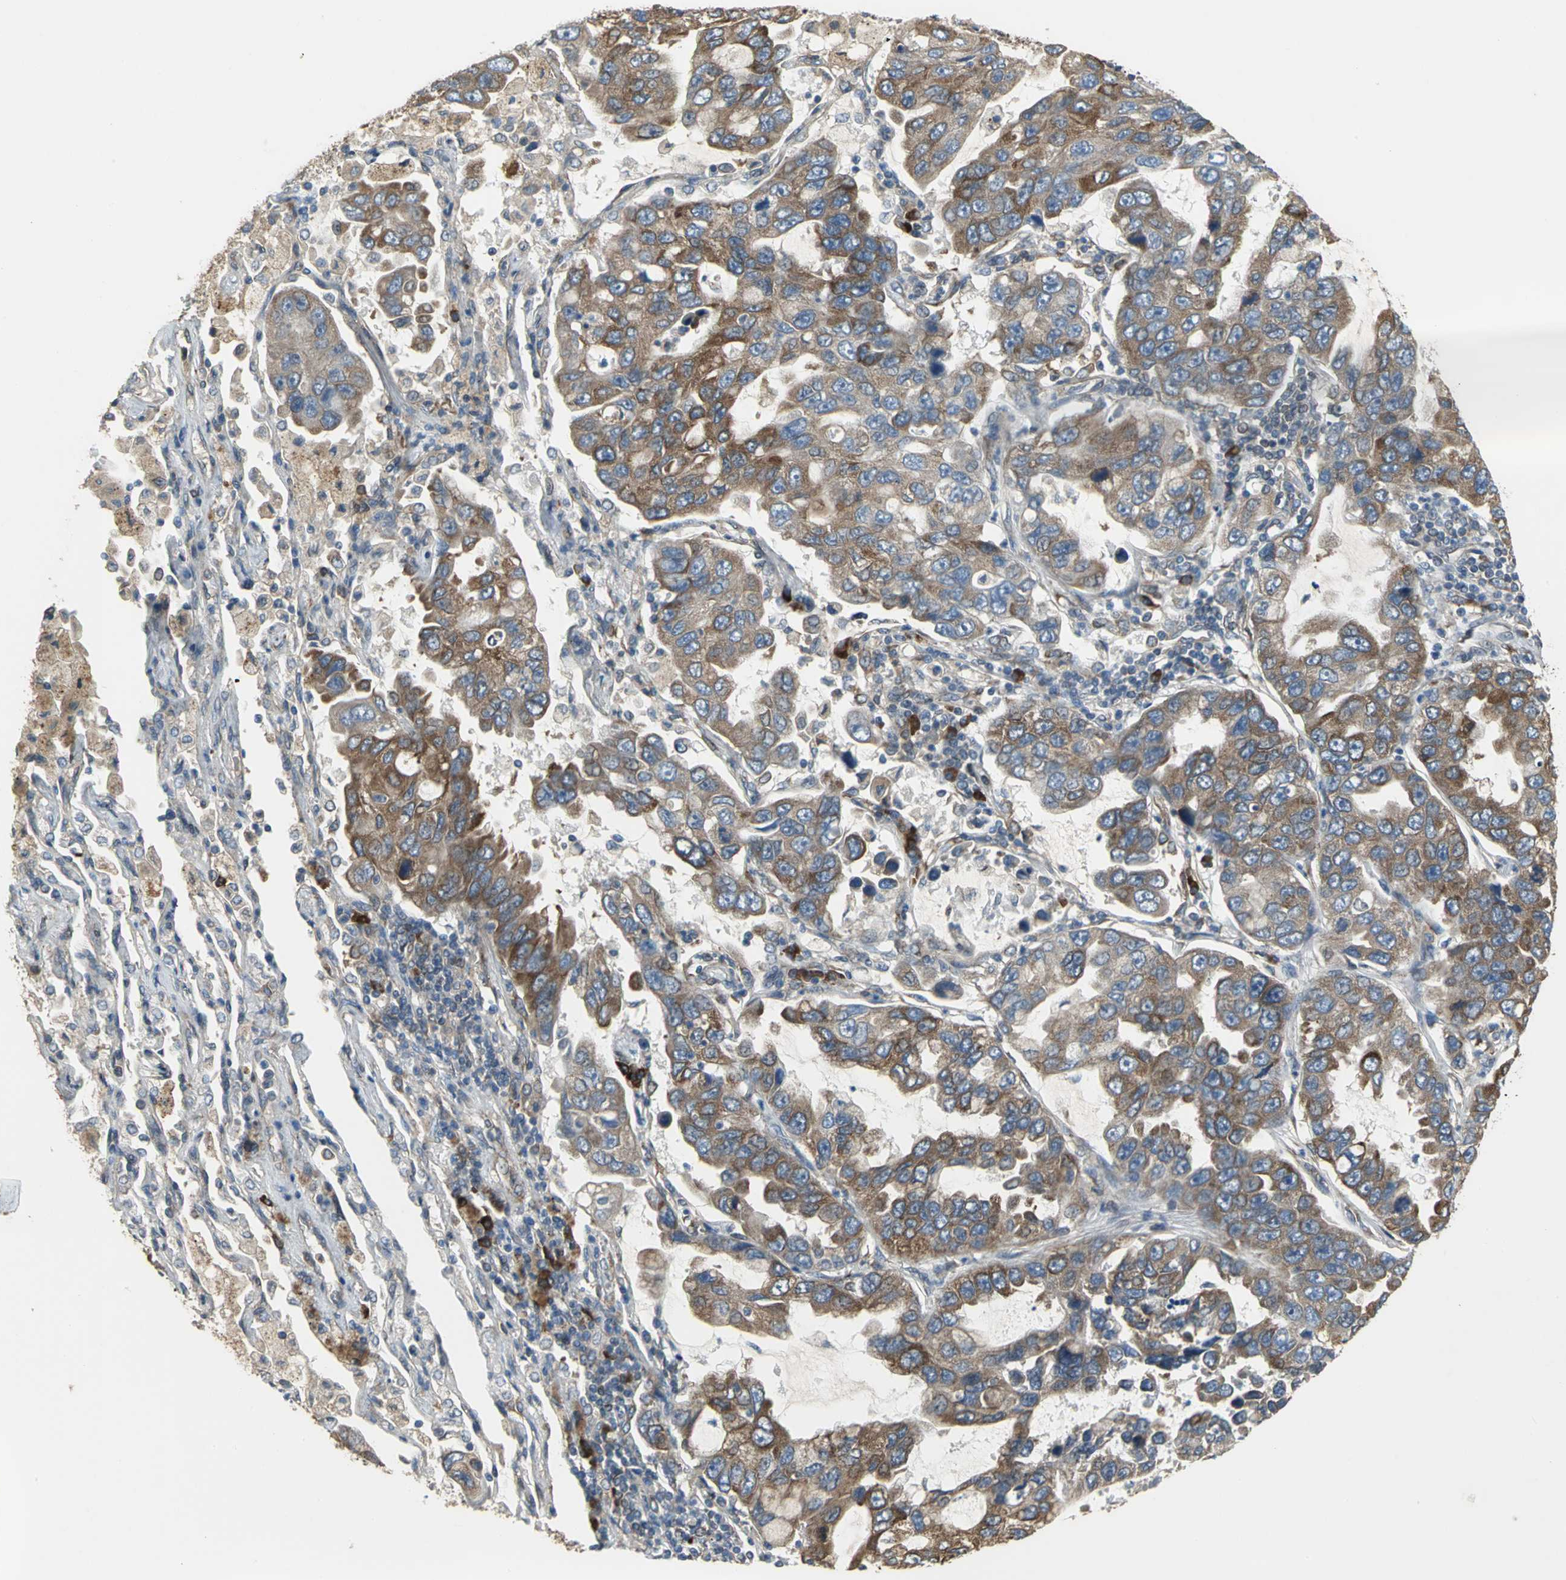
{"staining": {"intensity": "moderate", "quantity": ">75%", "location": "cytoplasmic/membranous"}, "tissue": "lung cancer", "cell_type": "Tumor cells", "image_type": "cancer", "snomed": [{"axis": "morphology", "description": "Adenocarcinoma, NOS"}, {"axis": "topography", "description": "Lung"}], "caption": "A brown stain highlights moderate cytoplasmic/membranous staining of a protein in human lung cancer (adenocarcinoma) tumor cells. The staining was performed using DAB, with brown indicating positive protein expression. Nuclei are stained blue with hematoxylin.", "gene": "SYVN1", "patient": {"sex": "male", "age": 64}}